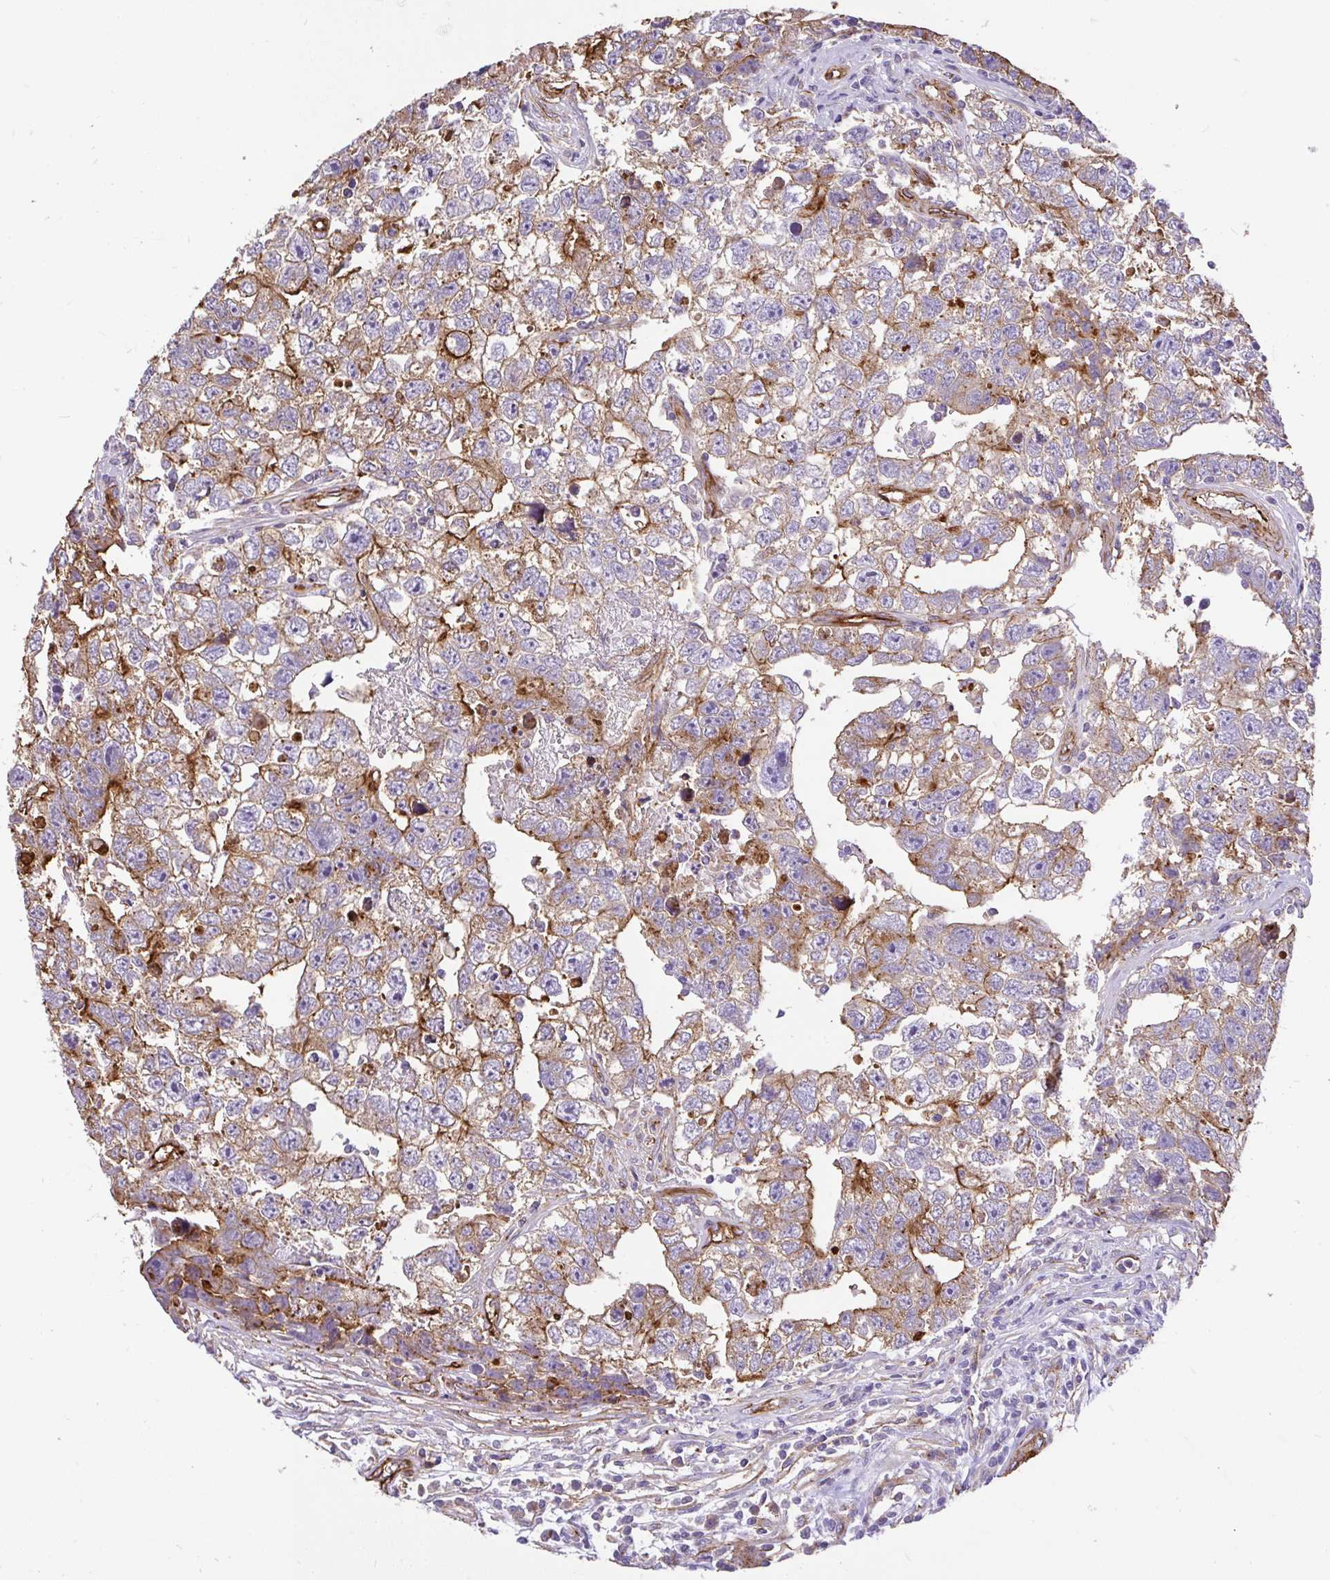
{"staining": {"intensity": "moderate", "quantity": "25%-75%", "location": "cytoplasmic/membranous"}, "tissue": "testis cancer", "cell_type": "Tumor cells", "image_type": "cancer", "snomed": [{"axis": "morphology", "description": "Carcinoma, Embryonal, NOS"}, {"axis": "topography", "description": "Testis"}], "caption": "IHC of testis embryonal carcinoma displays medium levels of moderate cytoplasmic/membranous positivity in about 25%-75% of tumor cells.", "gene": "PTPRK", "patient": {"sex": "male", "age": 22}}